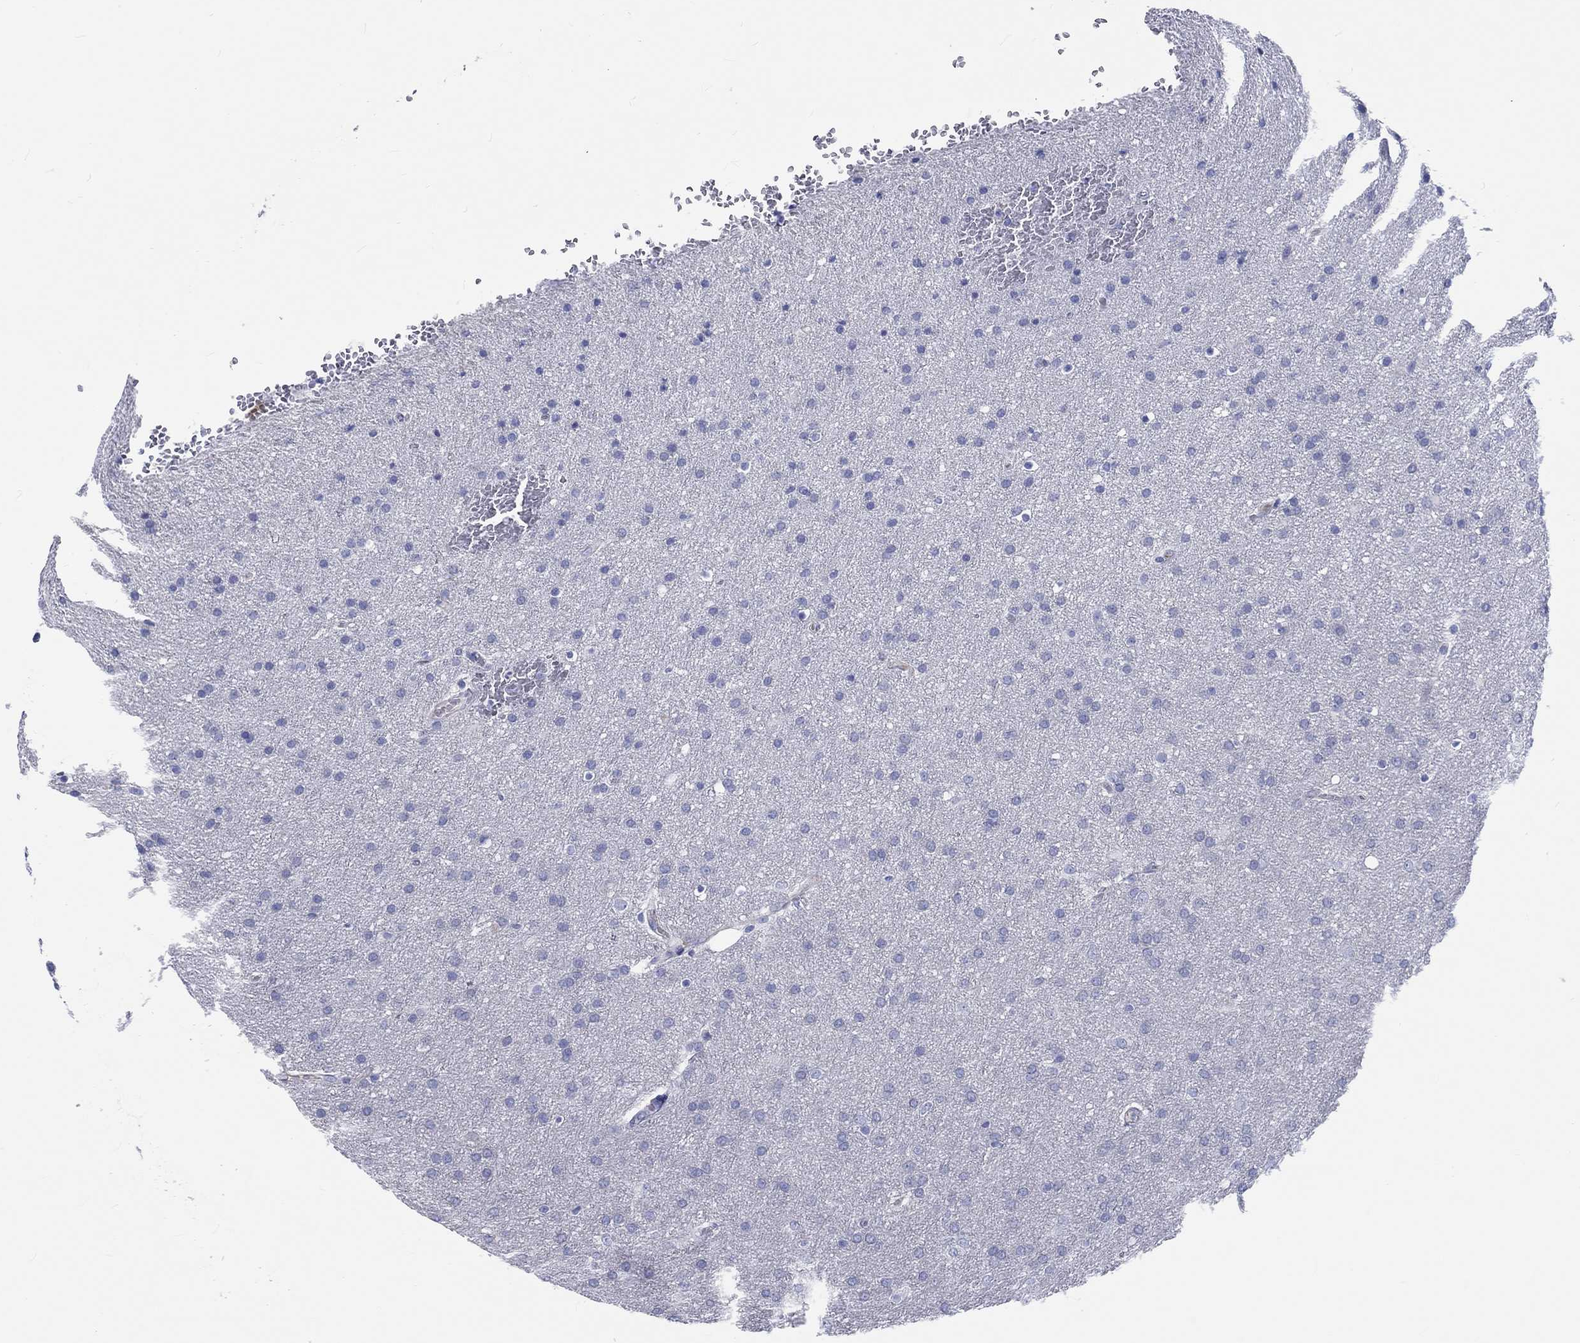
{"staining": {"intensity": "negative", "quantity": "none", "location": "none"}, "tissue": "glioma", "cell_type": "Tumor cells", "image_type": "cancer", "snomed": [{"axis": "morphology", "description": "Glioma, malignant, Low grade"}, {"axis": "topography", "description": "Brain"}], "caption": "IHC micrograph of malignant glioma (low-grade) stained for a protein (brown), which reveals no staining in tumor cells.", "gene": "CDY2B", "patient": {"sex": "female", "age": 32}}